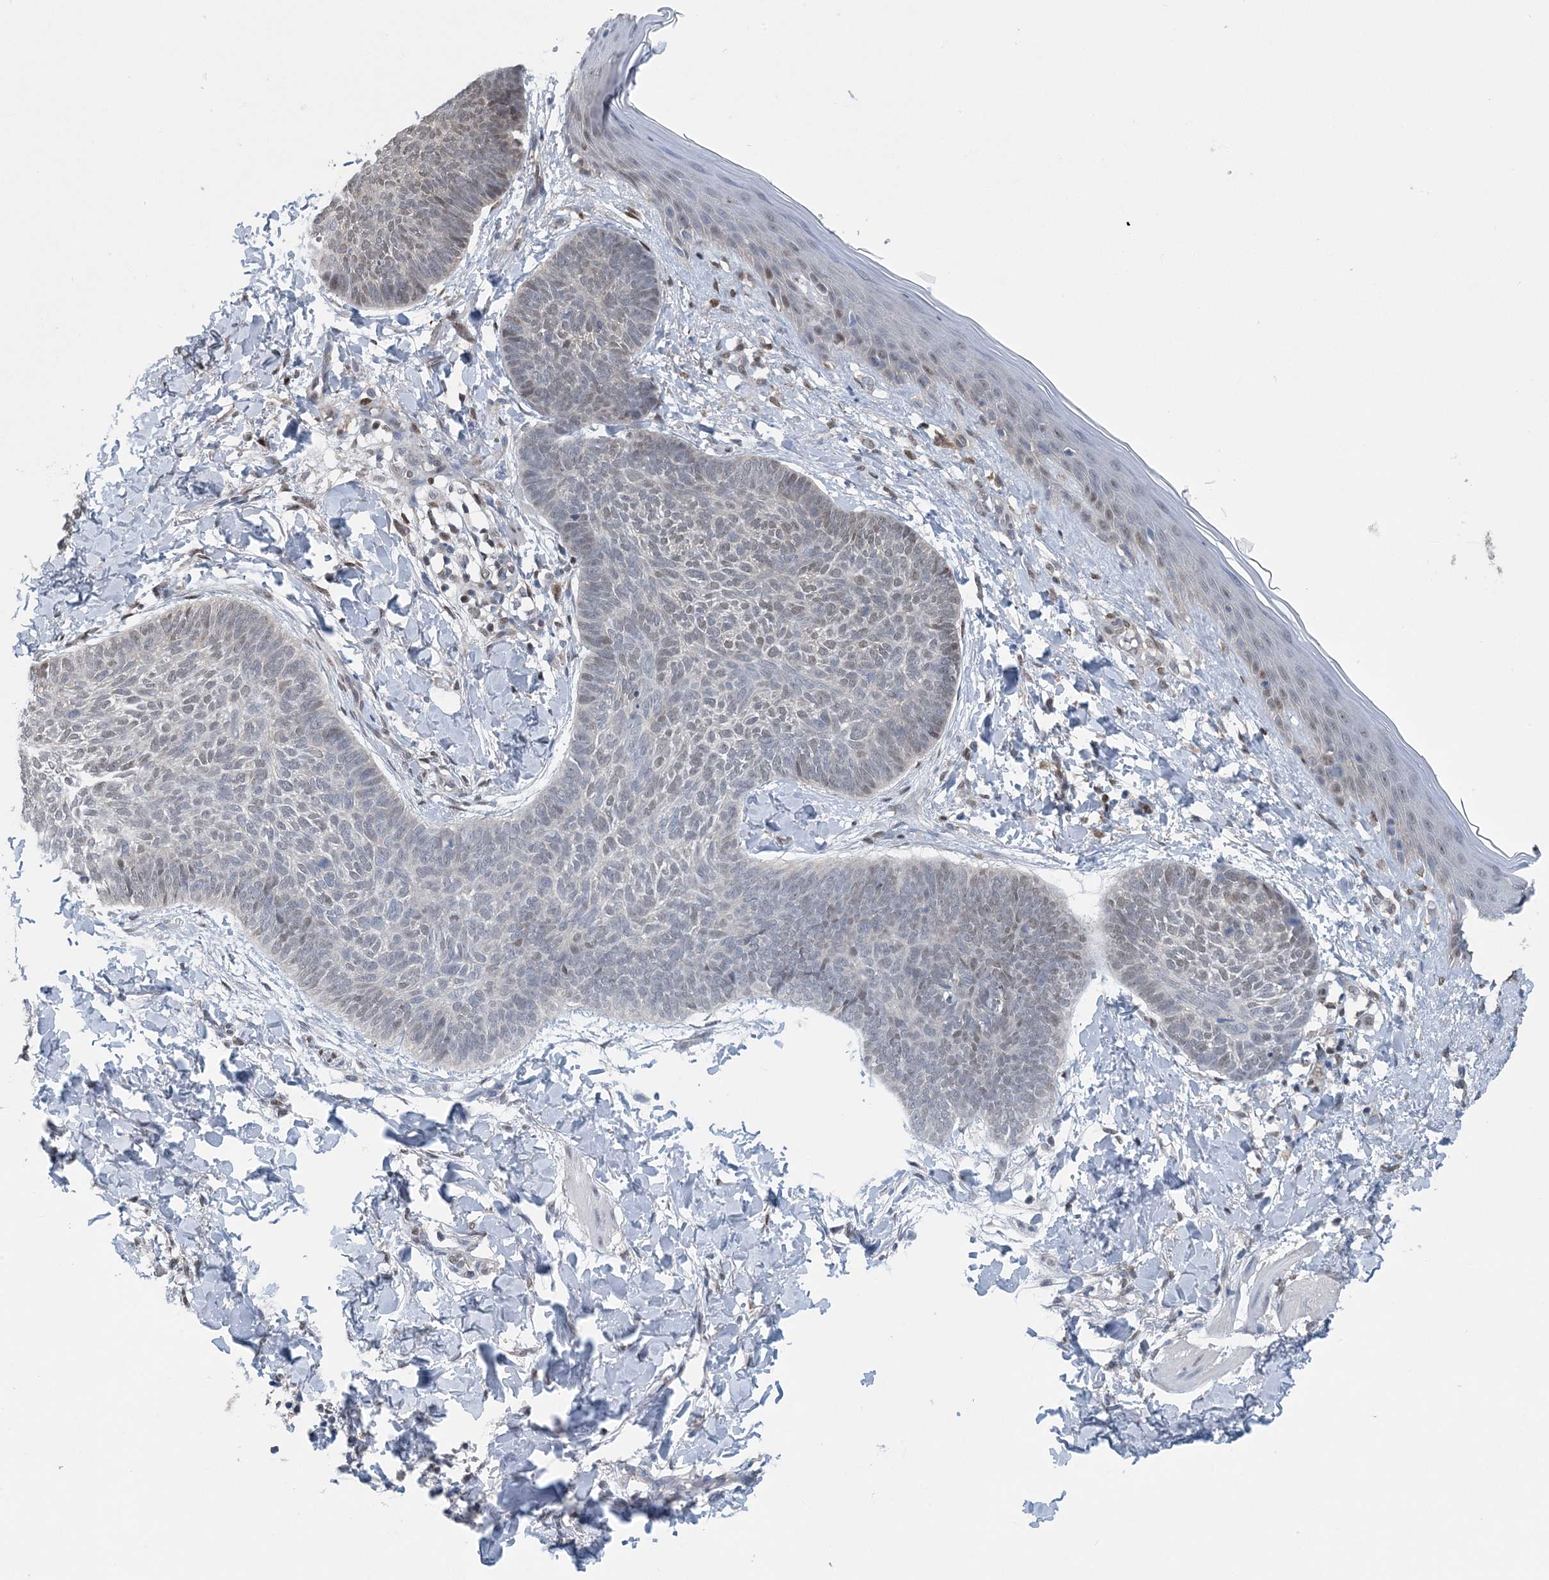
{"staining": {"intensity": "moderate", "quantity": "<25%", "location": "nuclear"}, "tissue": "skin cancer", "cell_type": "Tumor cells", "image_type": "cancer", "snomed": [{"axis": "morphology", "description": "Normal tissue, NOS"}, {"axis": "morphology", "description": "Basal cell carcinoma"}, {"axis": "topography", "description": "Skin"}], "caption": "Brown immunohistochemical staining in human skin cancer (basal cell carcinoma) shows moderate nuclear positivity in about <25% of tumor cells. (DAB (3,3'-diaminobenzidine) IHC, brown staining for protein, blue staining for nuclei).", "gene": "HIKESHI", "patient": {"sex": "male", "age": 50}}